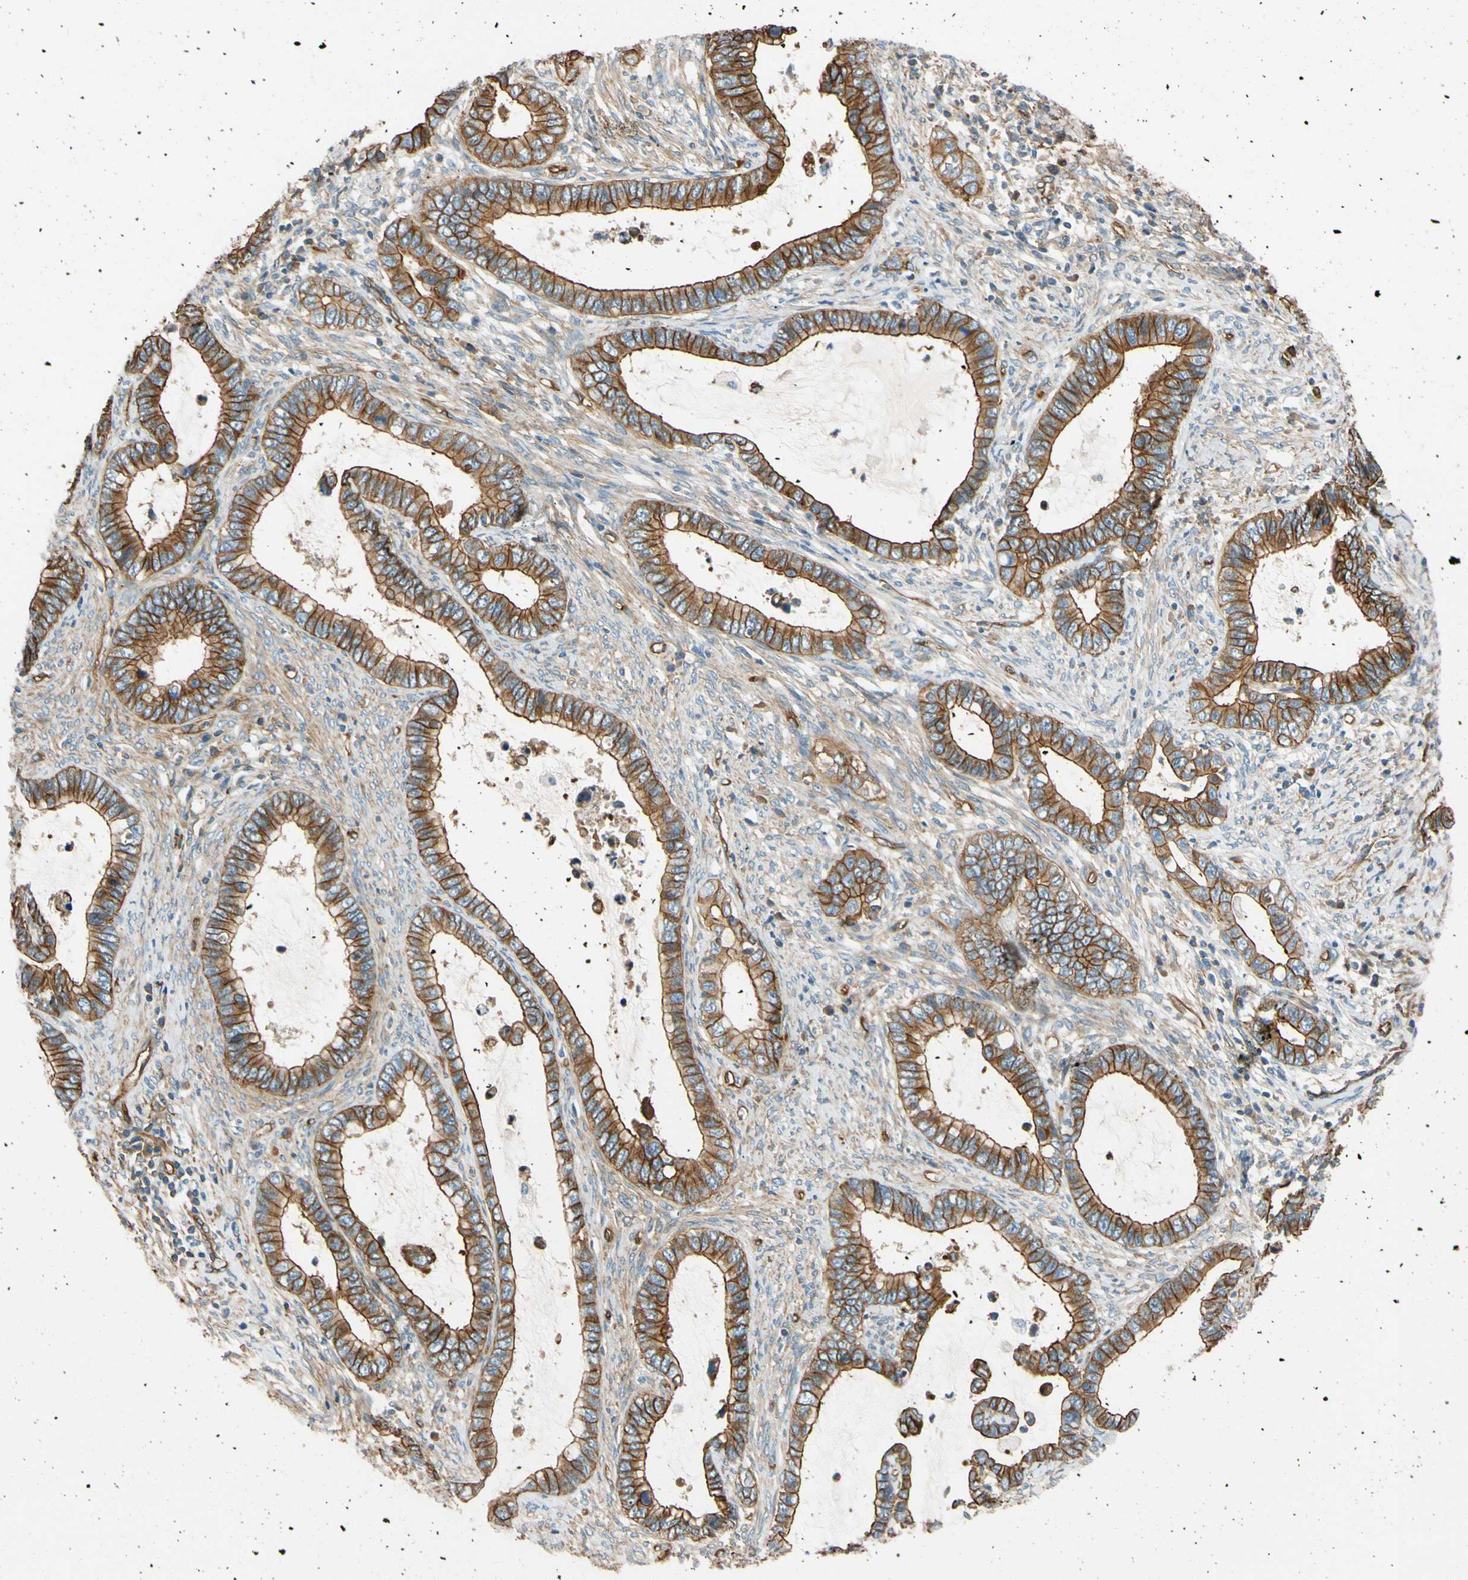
{"staining": {"intensity": "strong", "quantity": ">75%", "location": "cytoplasmic/membranous"}, "tissue": "cervical cancer", "cell_type": "Tumor cells", "image_type": "cancer", "snomed": [{"axis": "morphology", "description": "Adenocarcinoma, NOS"}, {"axis": "topography", "description": "Cervix"}], "caption": "Cervical cancer (adenocarcinoma) stained with DAB (3,3'-diaminobenzidine) immunohistochemistry (IHC) shows high levels of strong cytoplasmic/membranous staining in about >75% of tumor cells. (DAB (3,3'-diaminobenzidine) IHC, brown staining for protein, blue staining for nuclei).", "gene": "SPTAN1", "patient": {"sex": "female", "age": 44}}